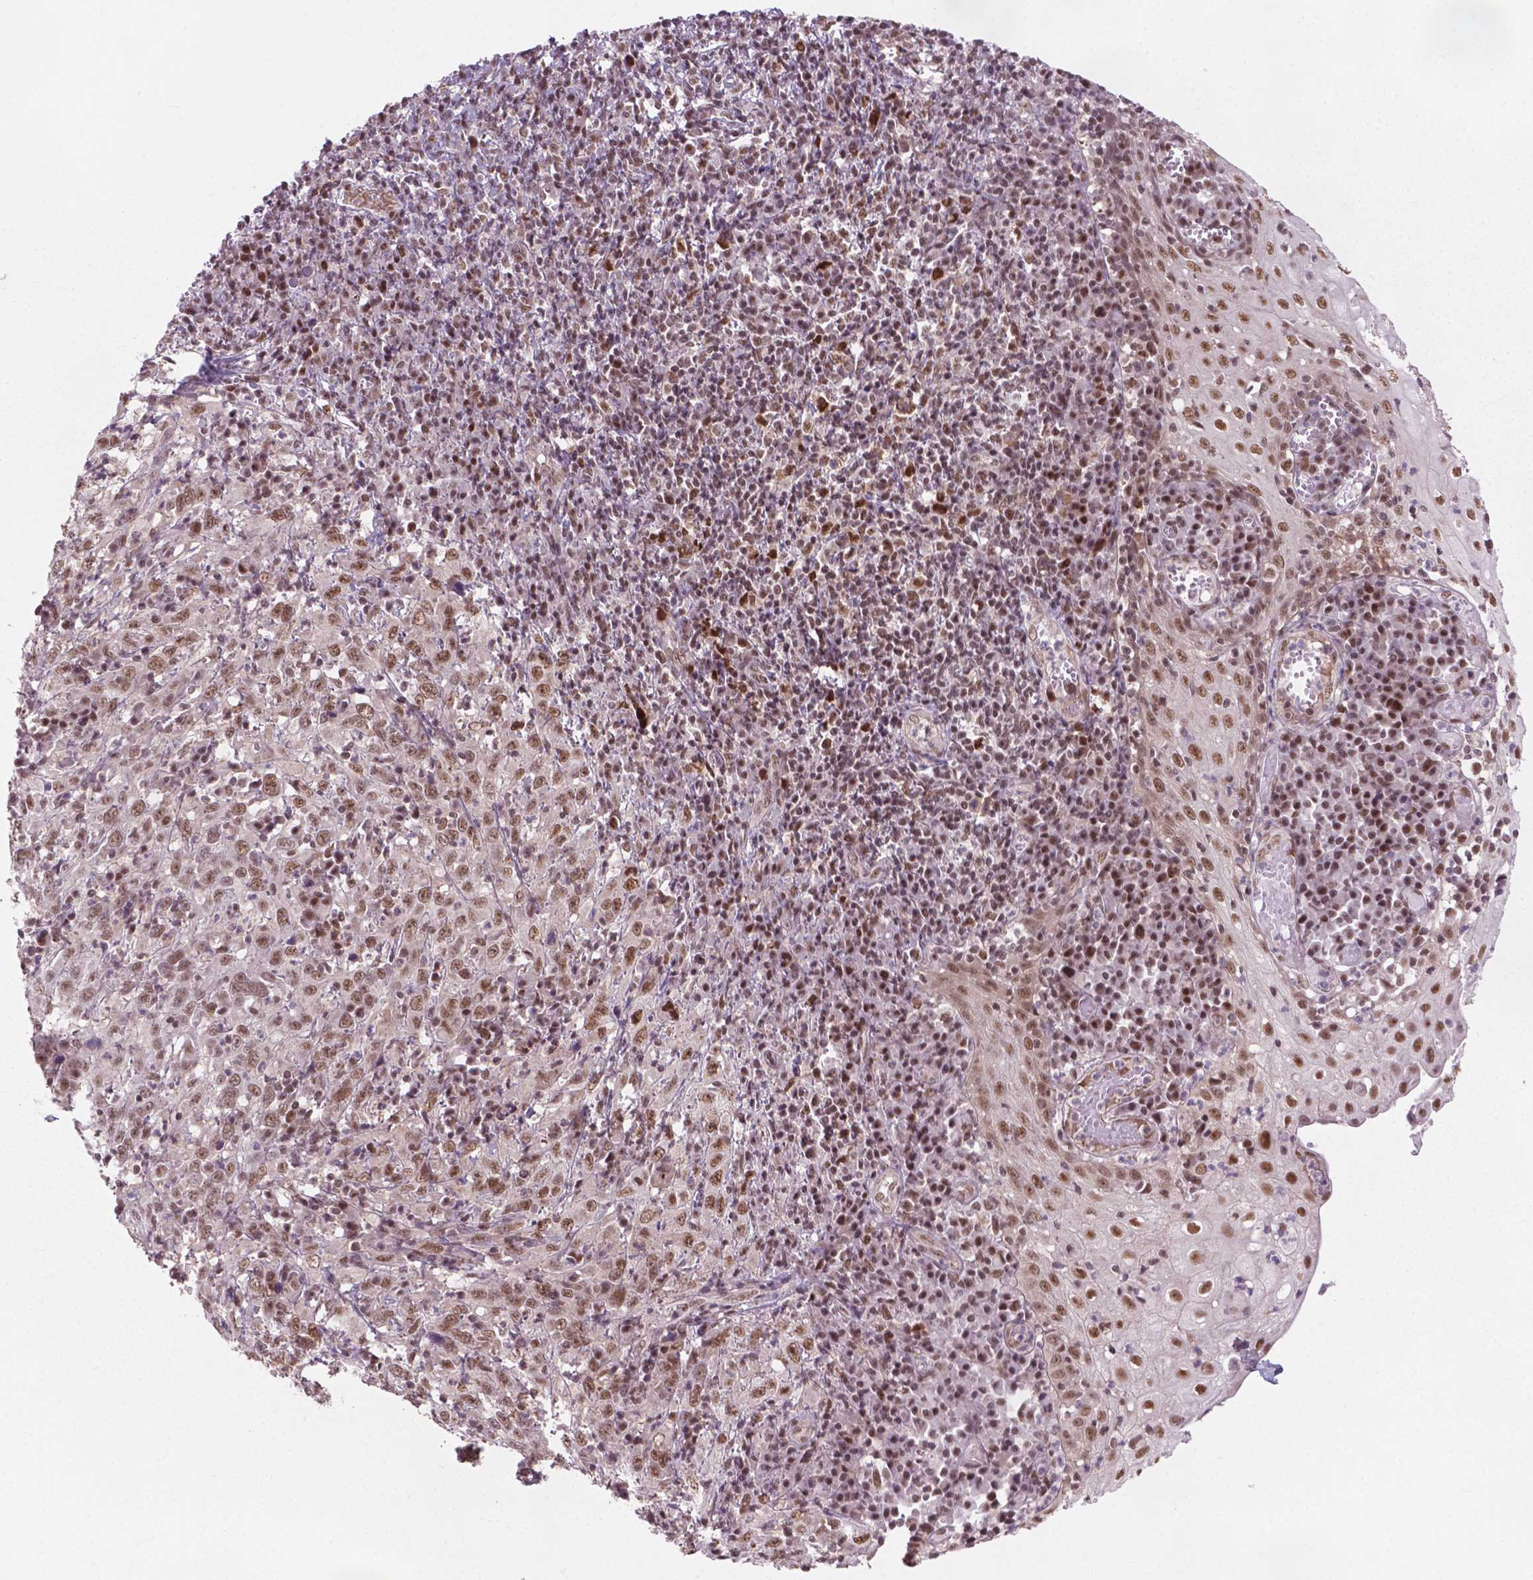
{"staining": {"intensity": "moderate", "quantity": ">75%", "location": "nuclear"}, "tissue": "cervical cancer", "cell_type": "Tumor cells", "image_type": "cancer", "snomed": [{"axis": "morphology", "description": "Squamous cell carcinoma, NOS"}, {"axis": "topography", "description": "Cervix"}], "caption": "This image reveals immunohistochemistry staining of human squamous cell carcinoma (cervical), with medium moderate nuclear expression in about >75% of tumor cells.", "gene": "PHAX", "patient": {"sex": "female", "age": 46}}